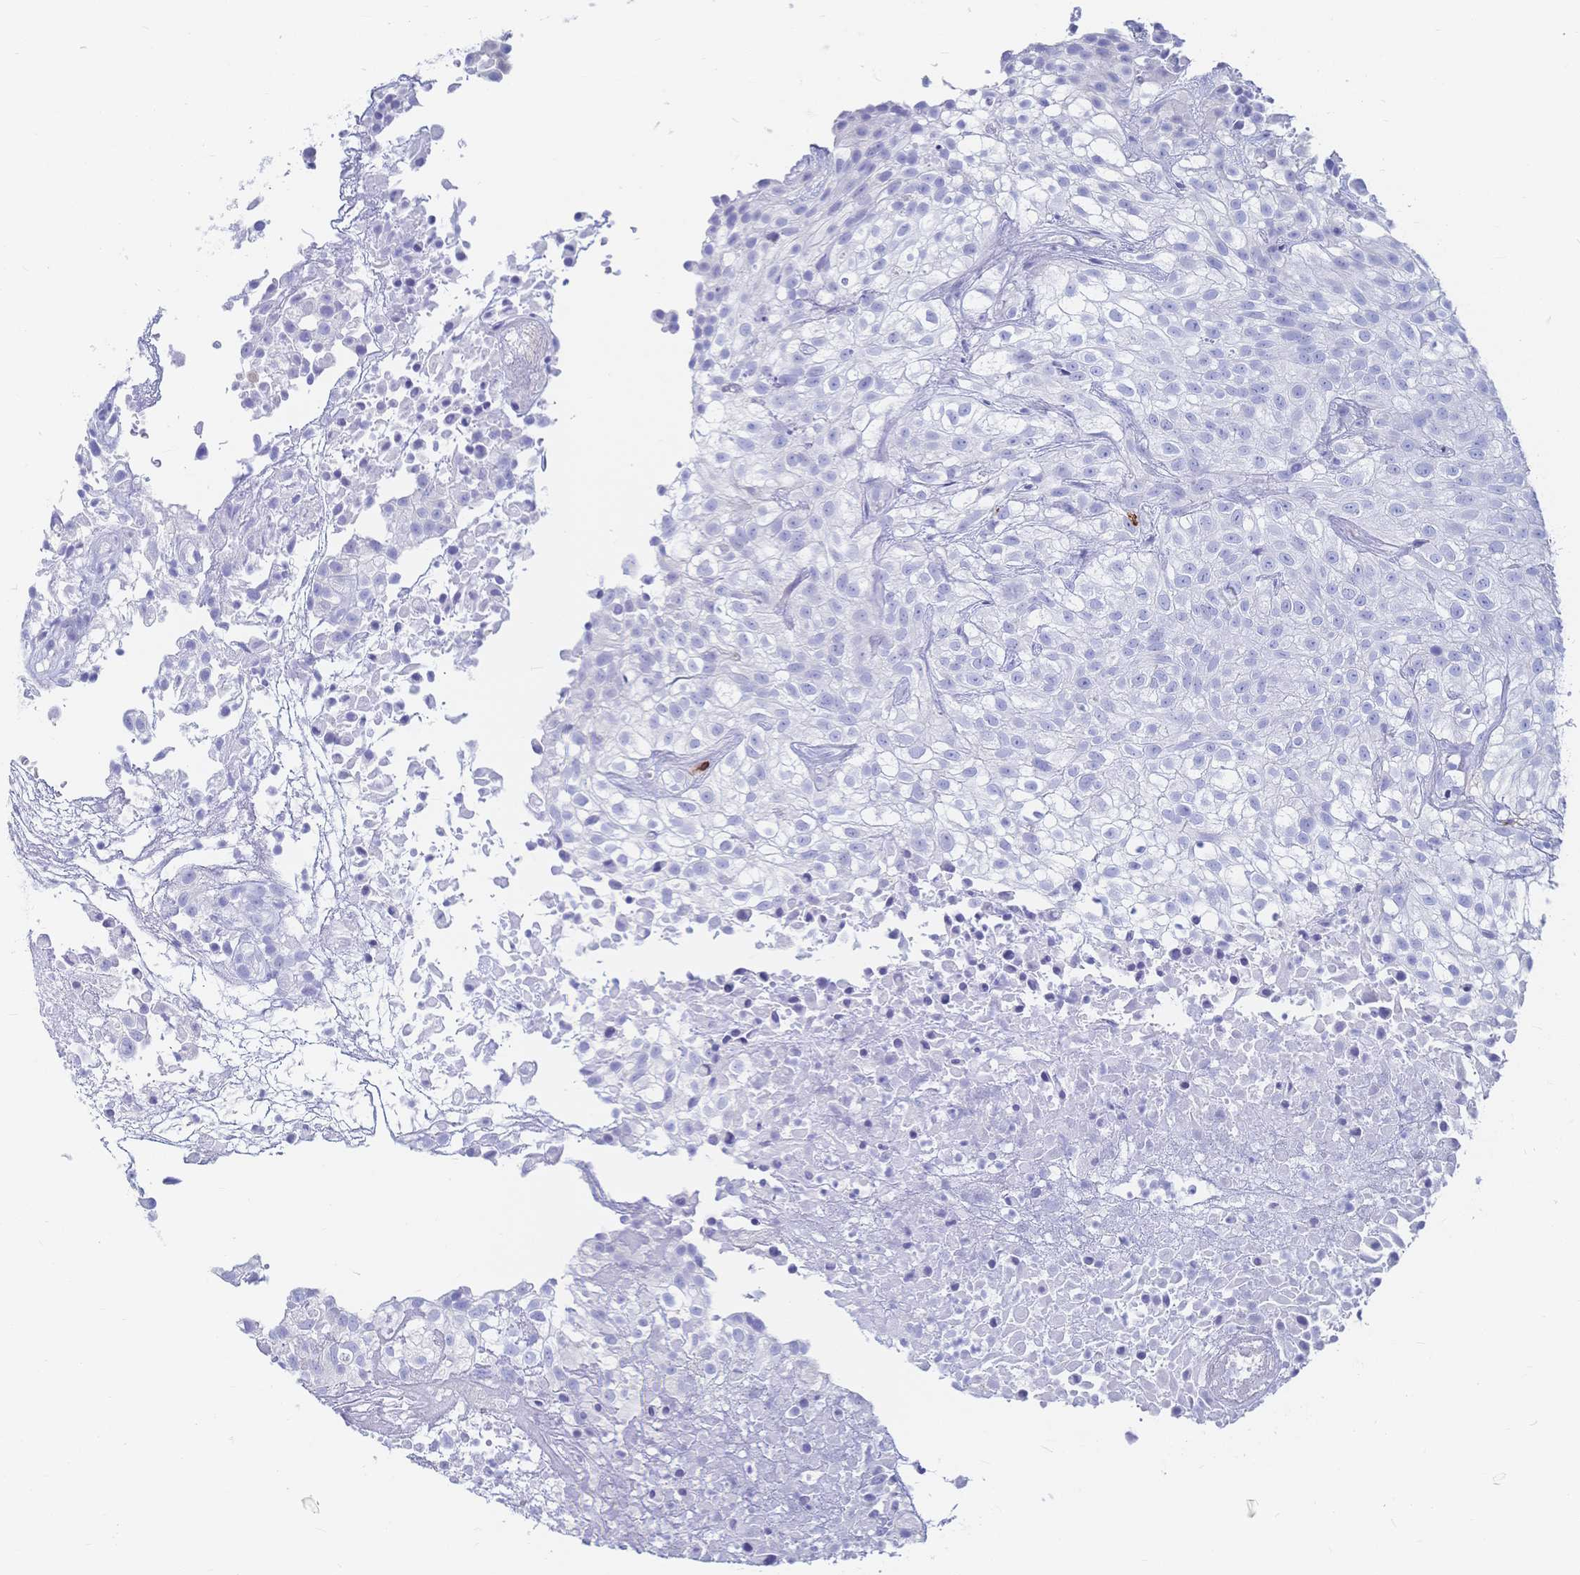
{"staining": {"intensity": "negative", "quantity": "none", "location": "none"}, "tissue": "urothelial cancer", "cell_type": "Tumor cells", "image_type": "cancer", "snomed": [{"axis": "morphology", "description": "Urothelial carcinoma, High grade"}, {"axis": "topography", "description": "Urinary bladder"}], "caption": "Immunohistochemistry photomicrograph of neoplastic tissue: human high-grade urothelial carcinoma stained with DAB displays no significant protein positivity in tumor cells.", "gene": "IL2RB", "patient": {"sex": "male", "age": 56}}